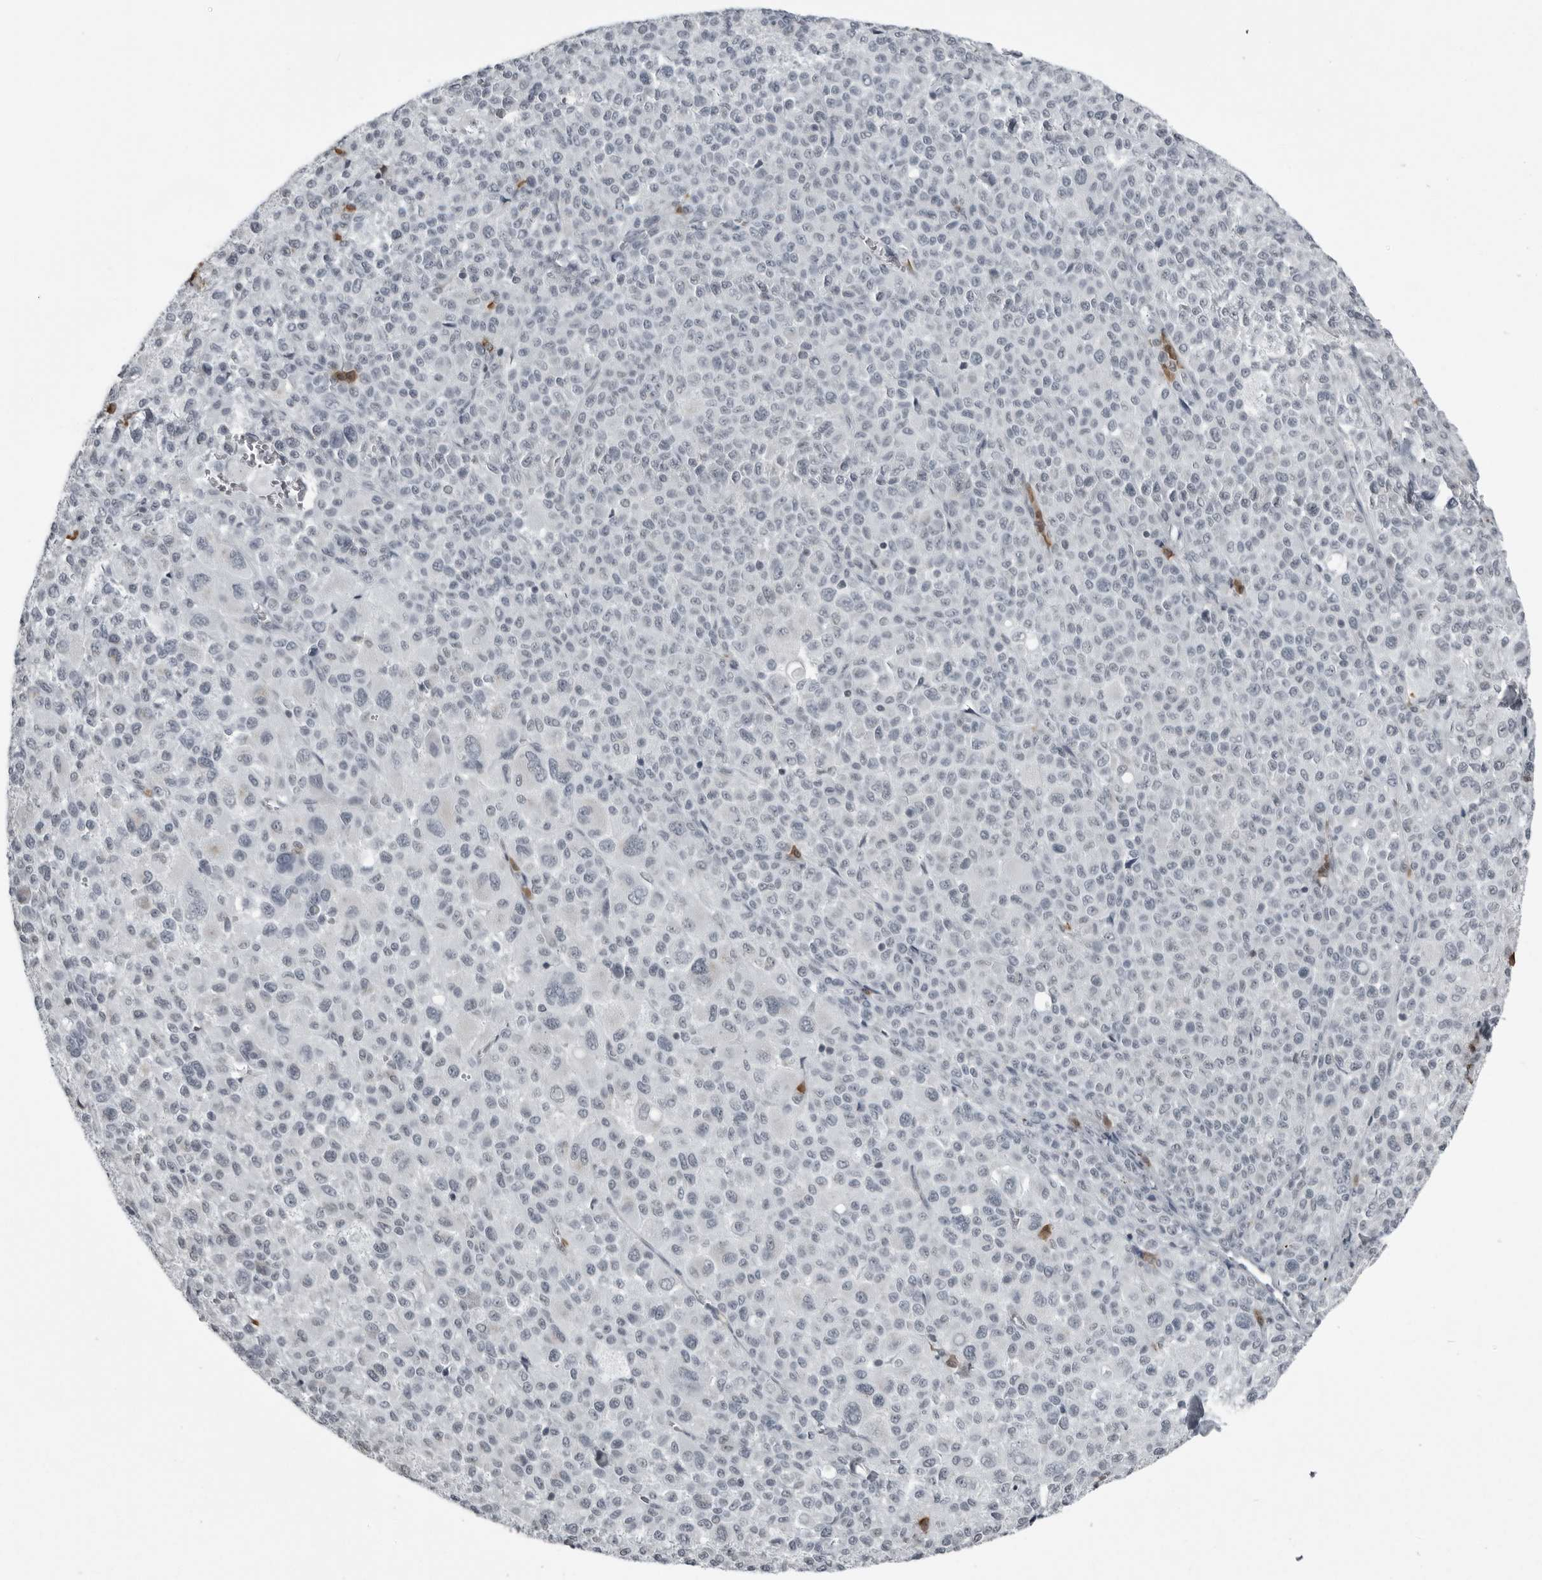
{"staining": {"intensity": "negative", "quantity": "none", "location": "none"}, "tissue": "melanoma", "cell_type": "Tumor cells", "image_type": "cancer", "snomed": [{"axis": "morphology", "description": "Malignant melanoma, Metastatic site"}, {"axis": "topography", "description": "Skin"}], "caption": "Photomicrograph shows no significant protein positivity in tumor cells of melanoma. The staining is performed using DAB brown chromogen with nuclei counter-stained in using hematoxylin.", "gene": "RTCA", "patient": {"sex": "female", "age": 74}}